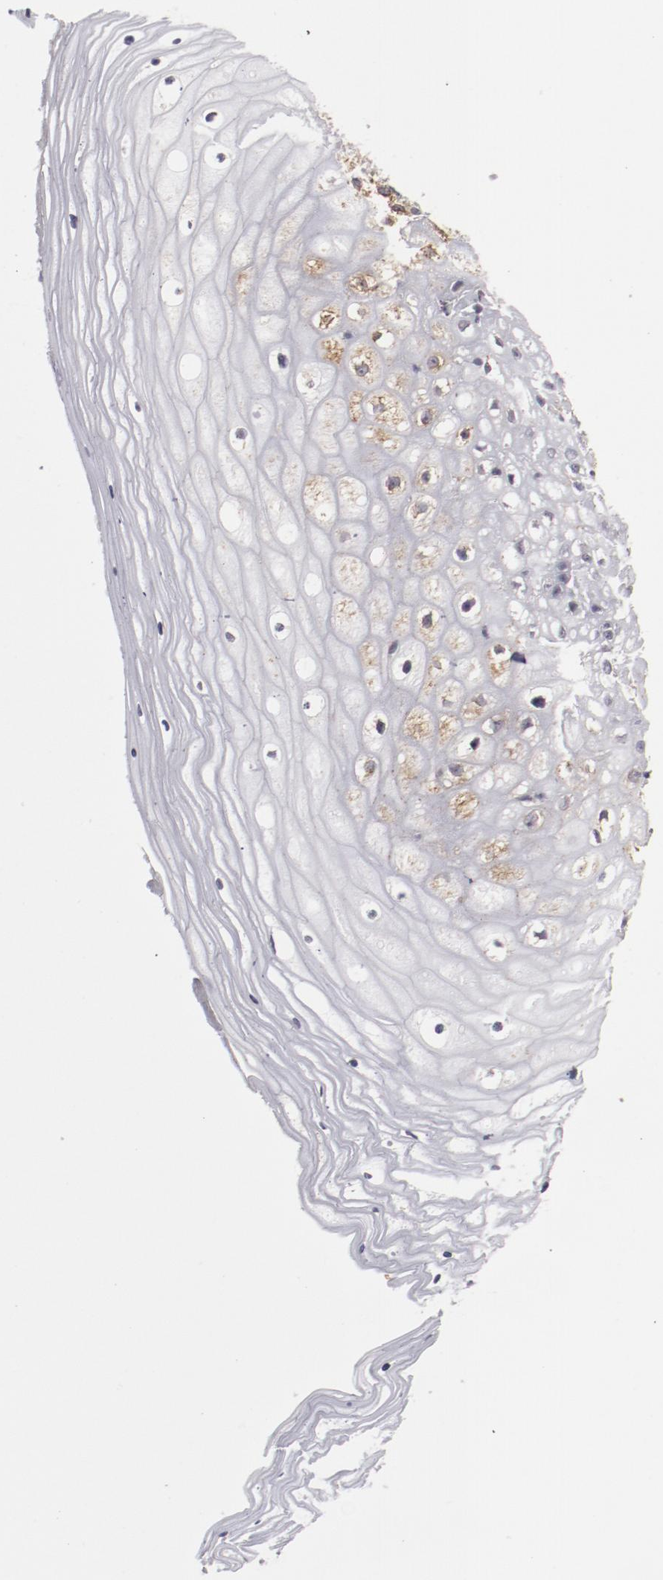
{"staining": {"intensity": "negative", "quantity": "none", "location": "none"}, "tissue": "vagina", "cell_type": "Squamous epithelial cells", "image_type": "normal", "snomed": [{"axis": "morphology", "description": "Normal tissue, NOS"}, {"axis": "topography", "description": "Vagina"}], "caption": "Immunohistochemistry (IHC) photomicrograph of unremarkable vagina: human vagina stained with DAB displays no significant protein staining in squamous epithelial cells.", "gene": "LEF1", "patient": {"sex": "female", "age": 46}}